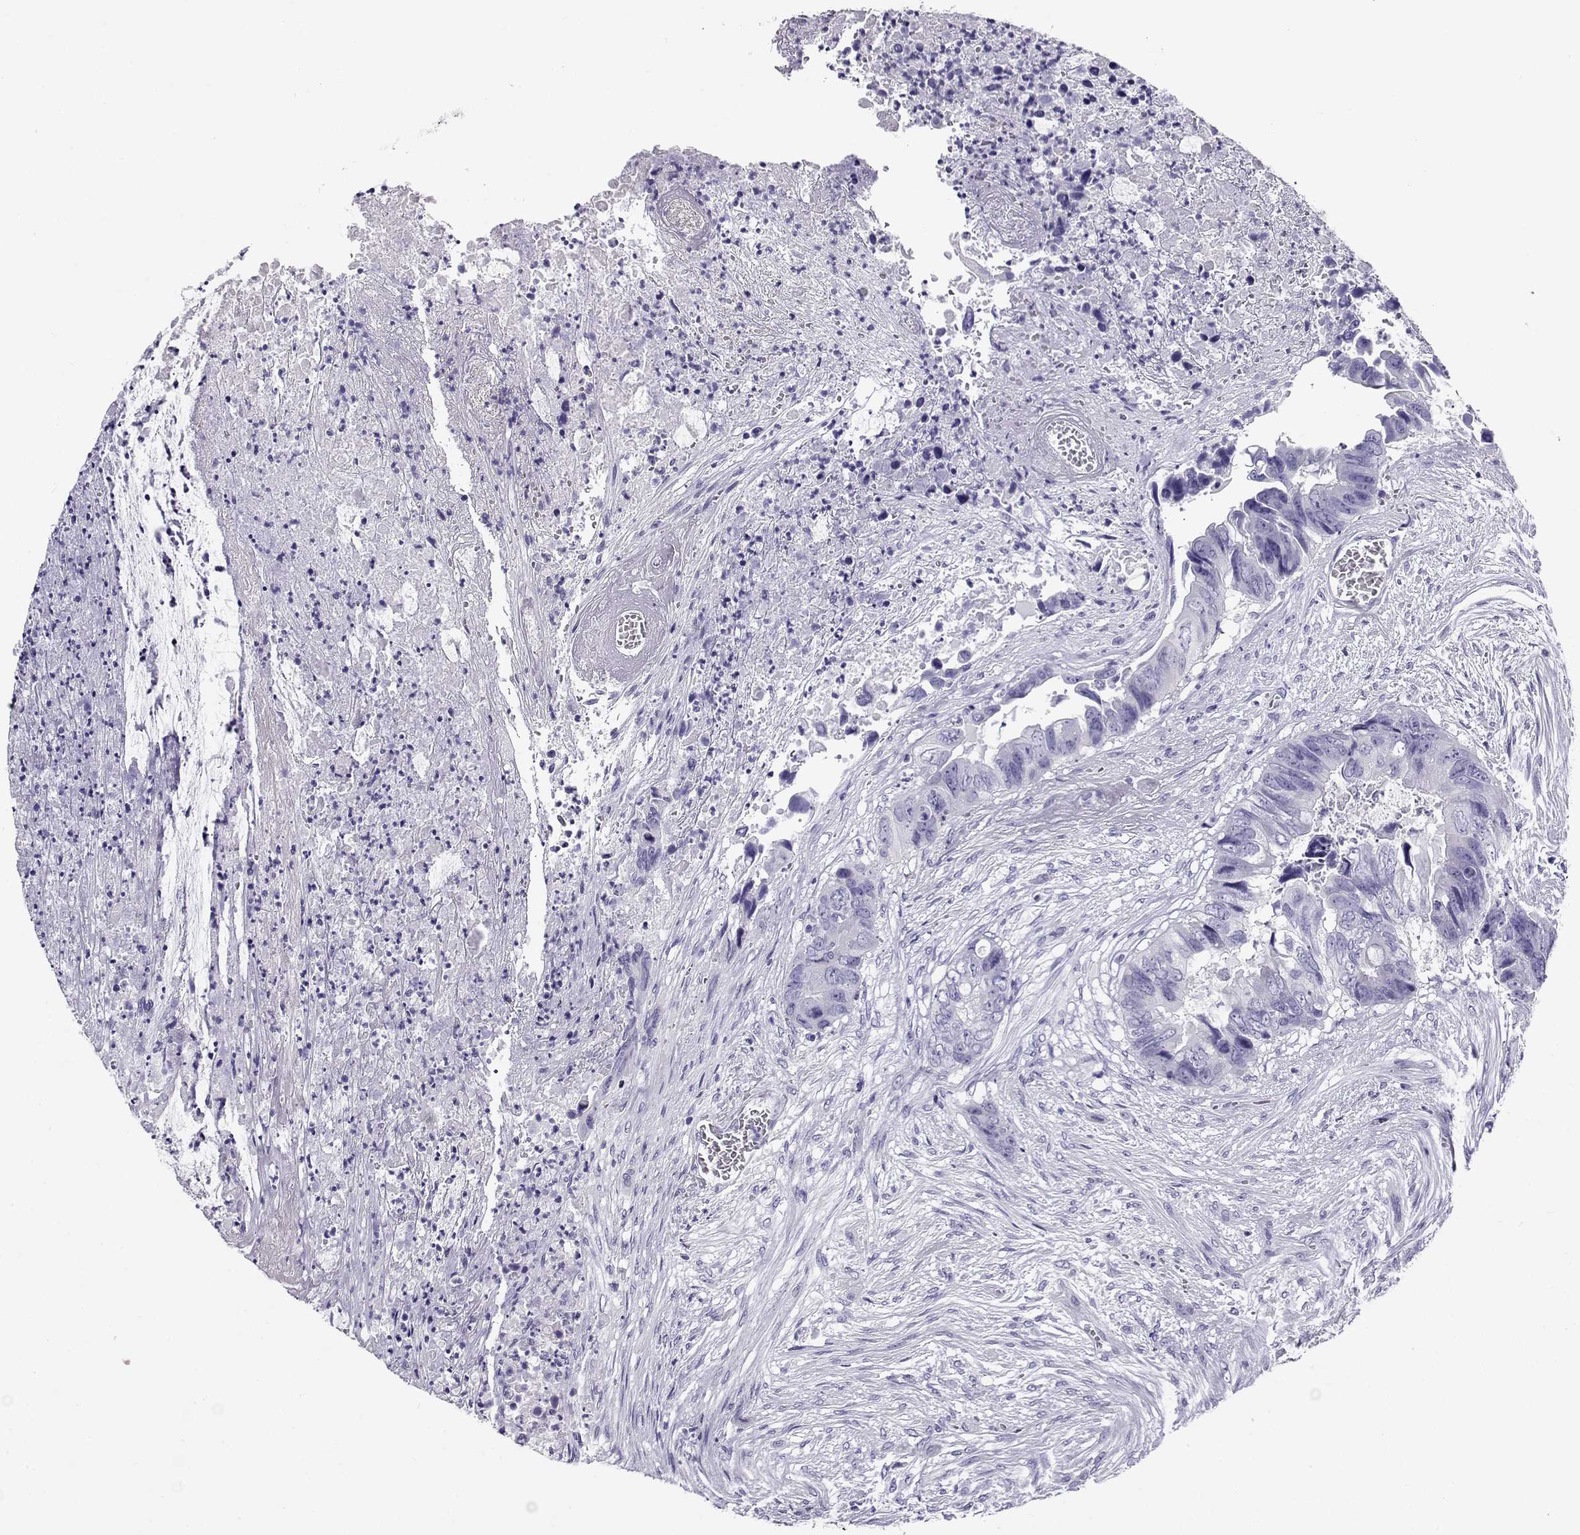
{"staining": {"intensity": "negative", "quantity": "none", "location": "none"}, "tissue": "colorectal cancer", "cell_type": "Tumor cells", "image_type": "cancer", "snomed": [{"axis": "morphology", "description": "Adenocarcinoma, NOS"}, {"axis": "topography", "description": "Rectum"}], "caption": "DAB (3,3'-diaminobenzidine) immunohistochemical staining of human colorectal cancer demonstrates no significant staining in tumor cells.", "gene": "CABS1", "patient": {"sex": "male", "age": 63}}